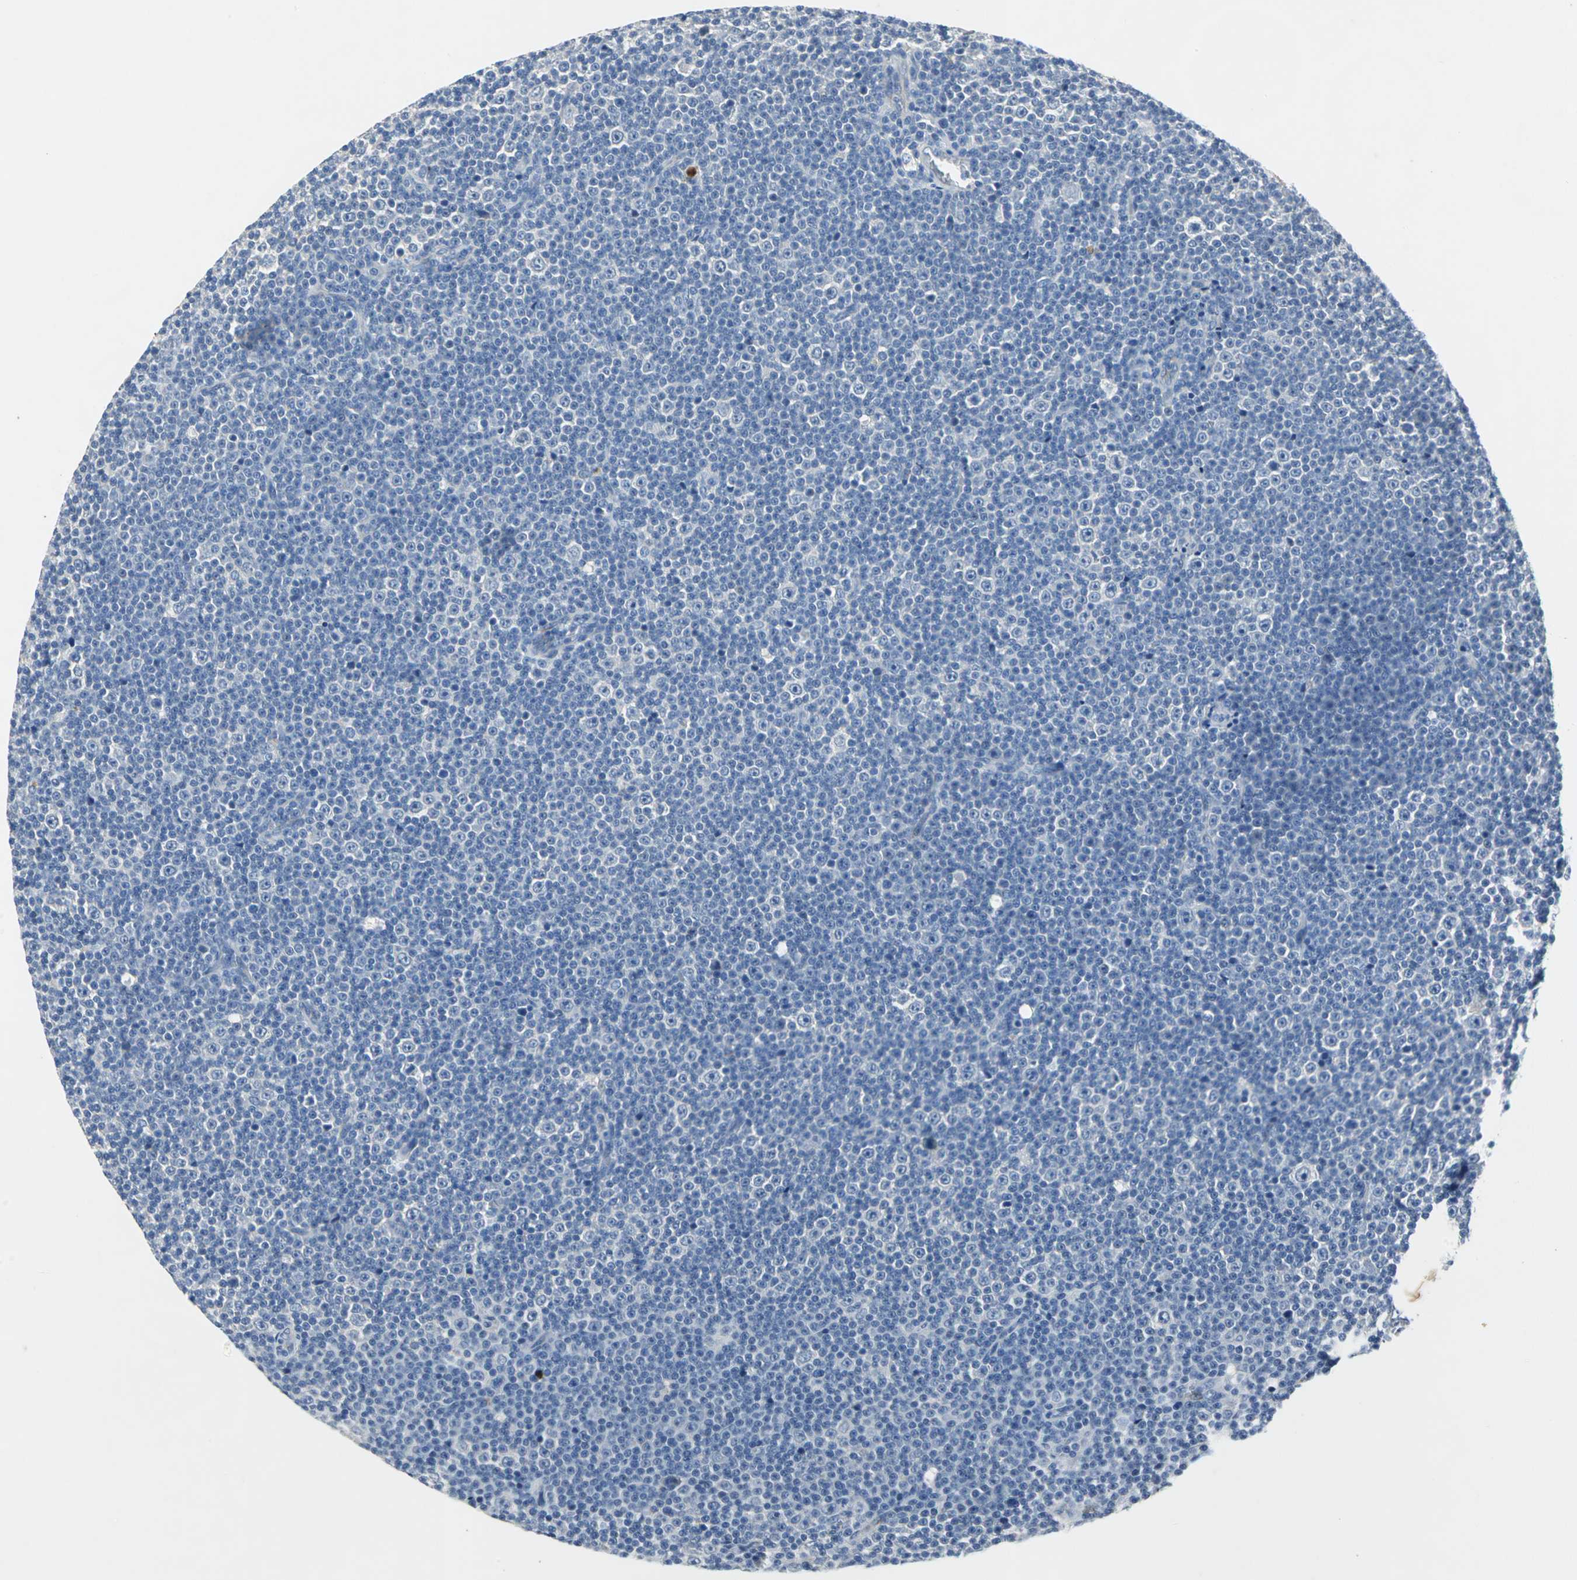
{"staining": {"intensity": "negative", "quantity": "none", "location": "none"}, "tissue": "lymphoma", "cell_type": "Tumor cells", "image_type": "cancer", "snomed": [{"axis": "morphology", "description": "Malignant lymphoma, non-Hodgkin's type, Low grade"}, {"axis": "topography", "description": "Lymph node"}], "caption": "The image exhibits no staining of tumor cells in malignant lymphoma, non-Hodgkin's type (low-grade).", "gene": "EFNB3", "patient": {"sex": "female", "age": 67}}